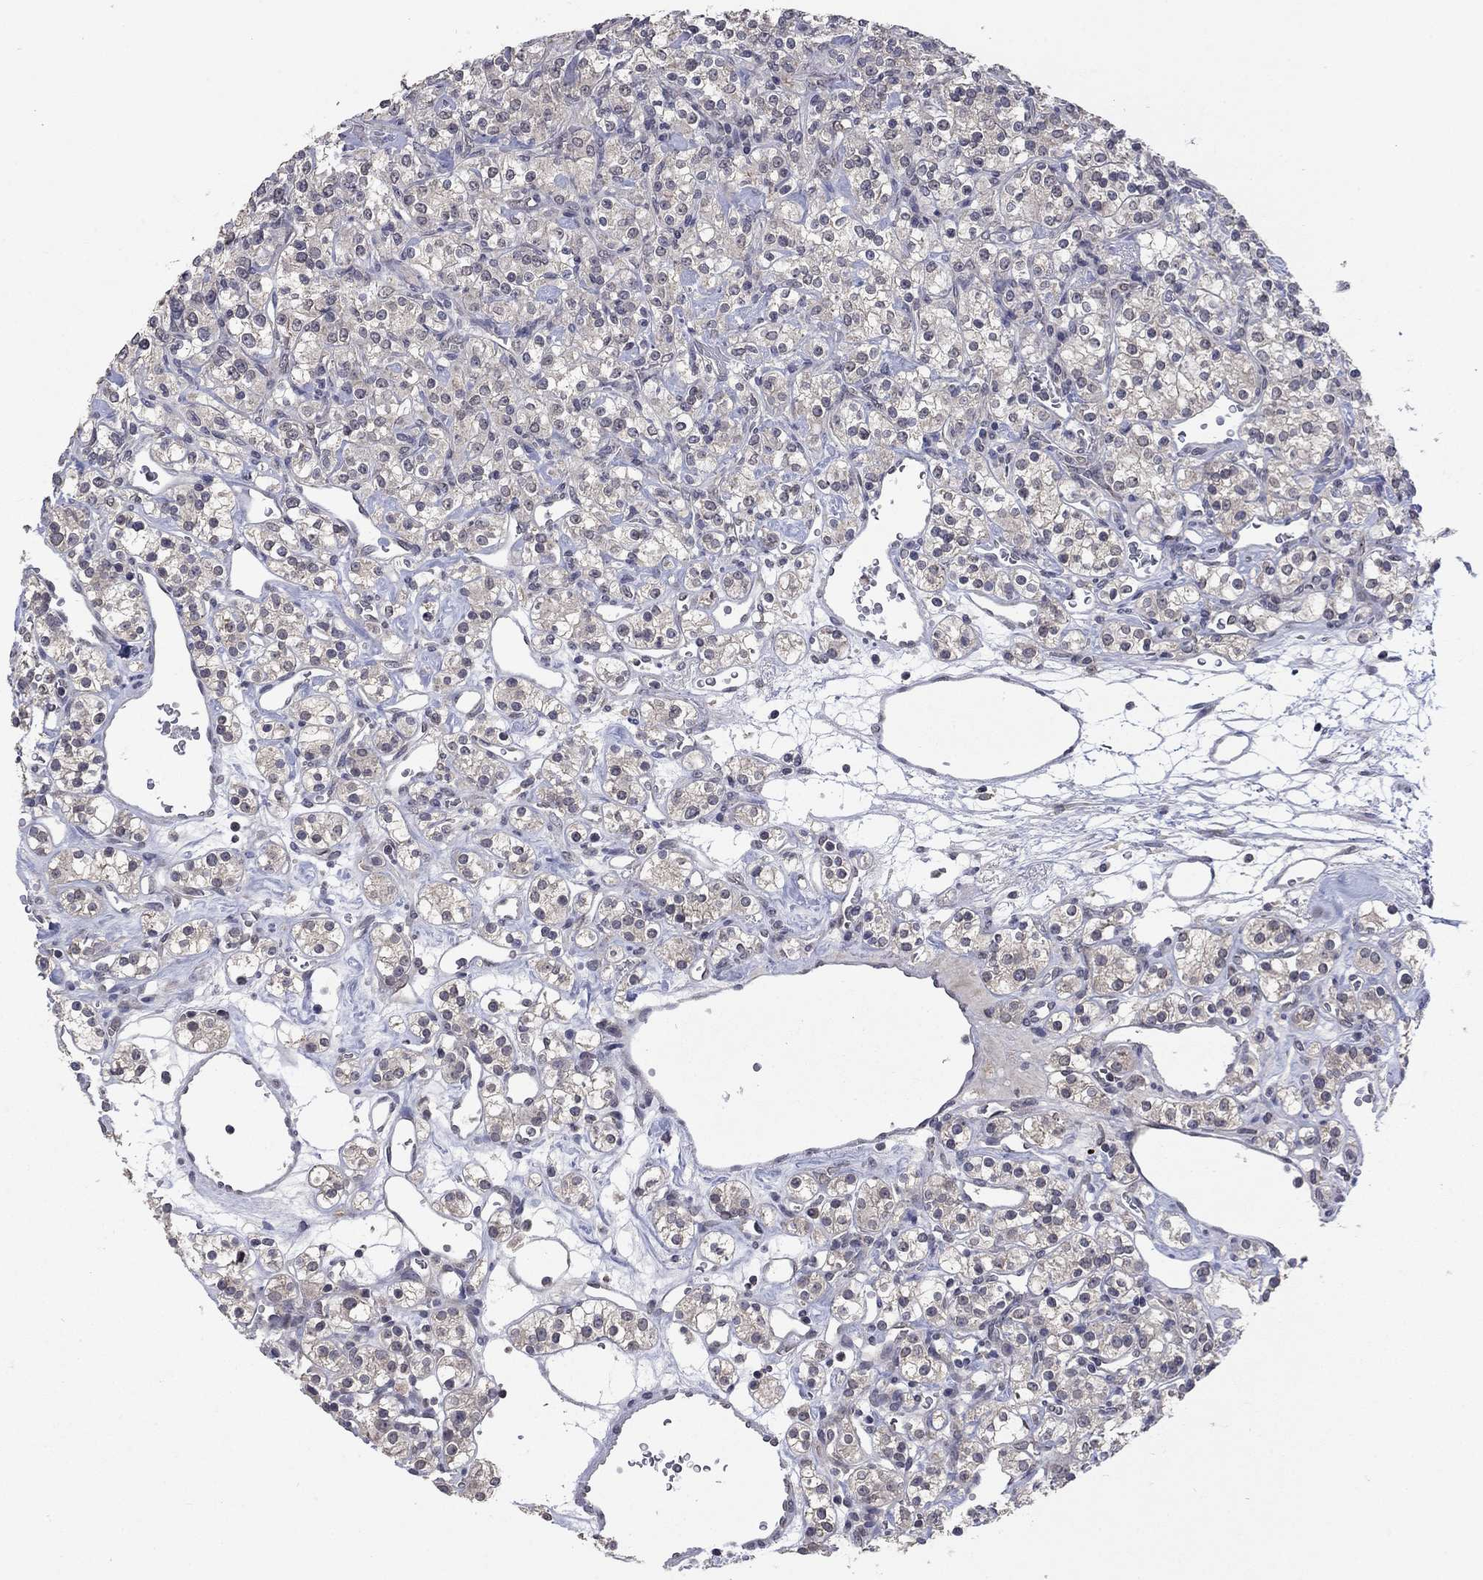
{"staining": {"intensity": "negative", "quantity": "none", "location": "none"}, "tissue": "renal cancer", "cell_type": "Tumor cells", "image_type": "cancer", "snomed": [{"axis": "morphology", "description": "Adenocarcinoma, NOS"}, {"axis": "topography", "description": "Kidney"}], "caption": "High magnification brightfield microscopy of renal adenocarcinoma stained with DAB (3,3'-diaminobenzidine) (brown) and counterstained with hematoxylin (blue): tumor cells show no significant positivity.", "gene": "SPATA33", "patient": {"sex": "male", "age": 77}}